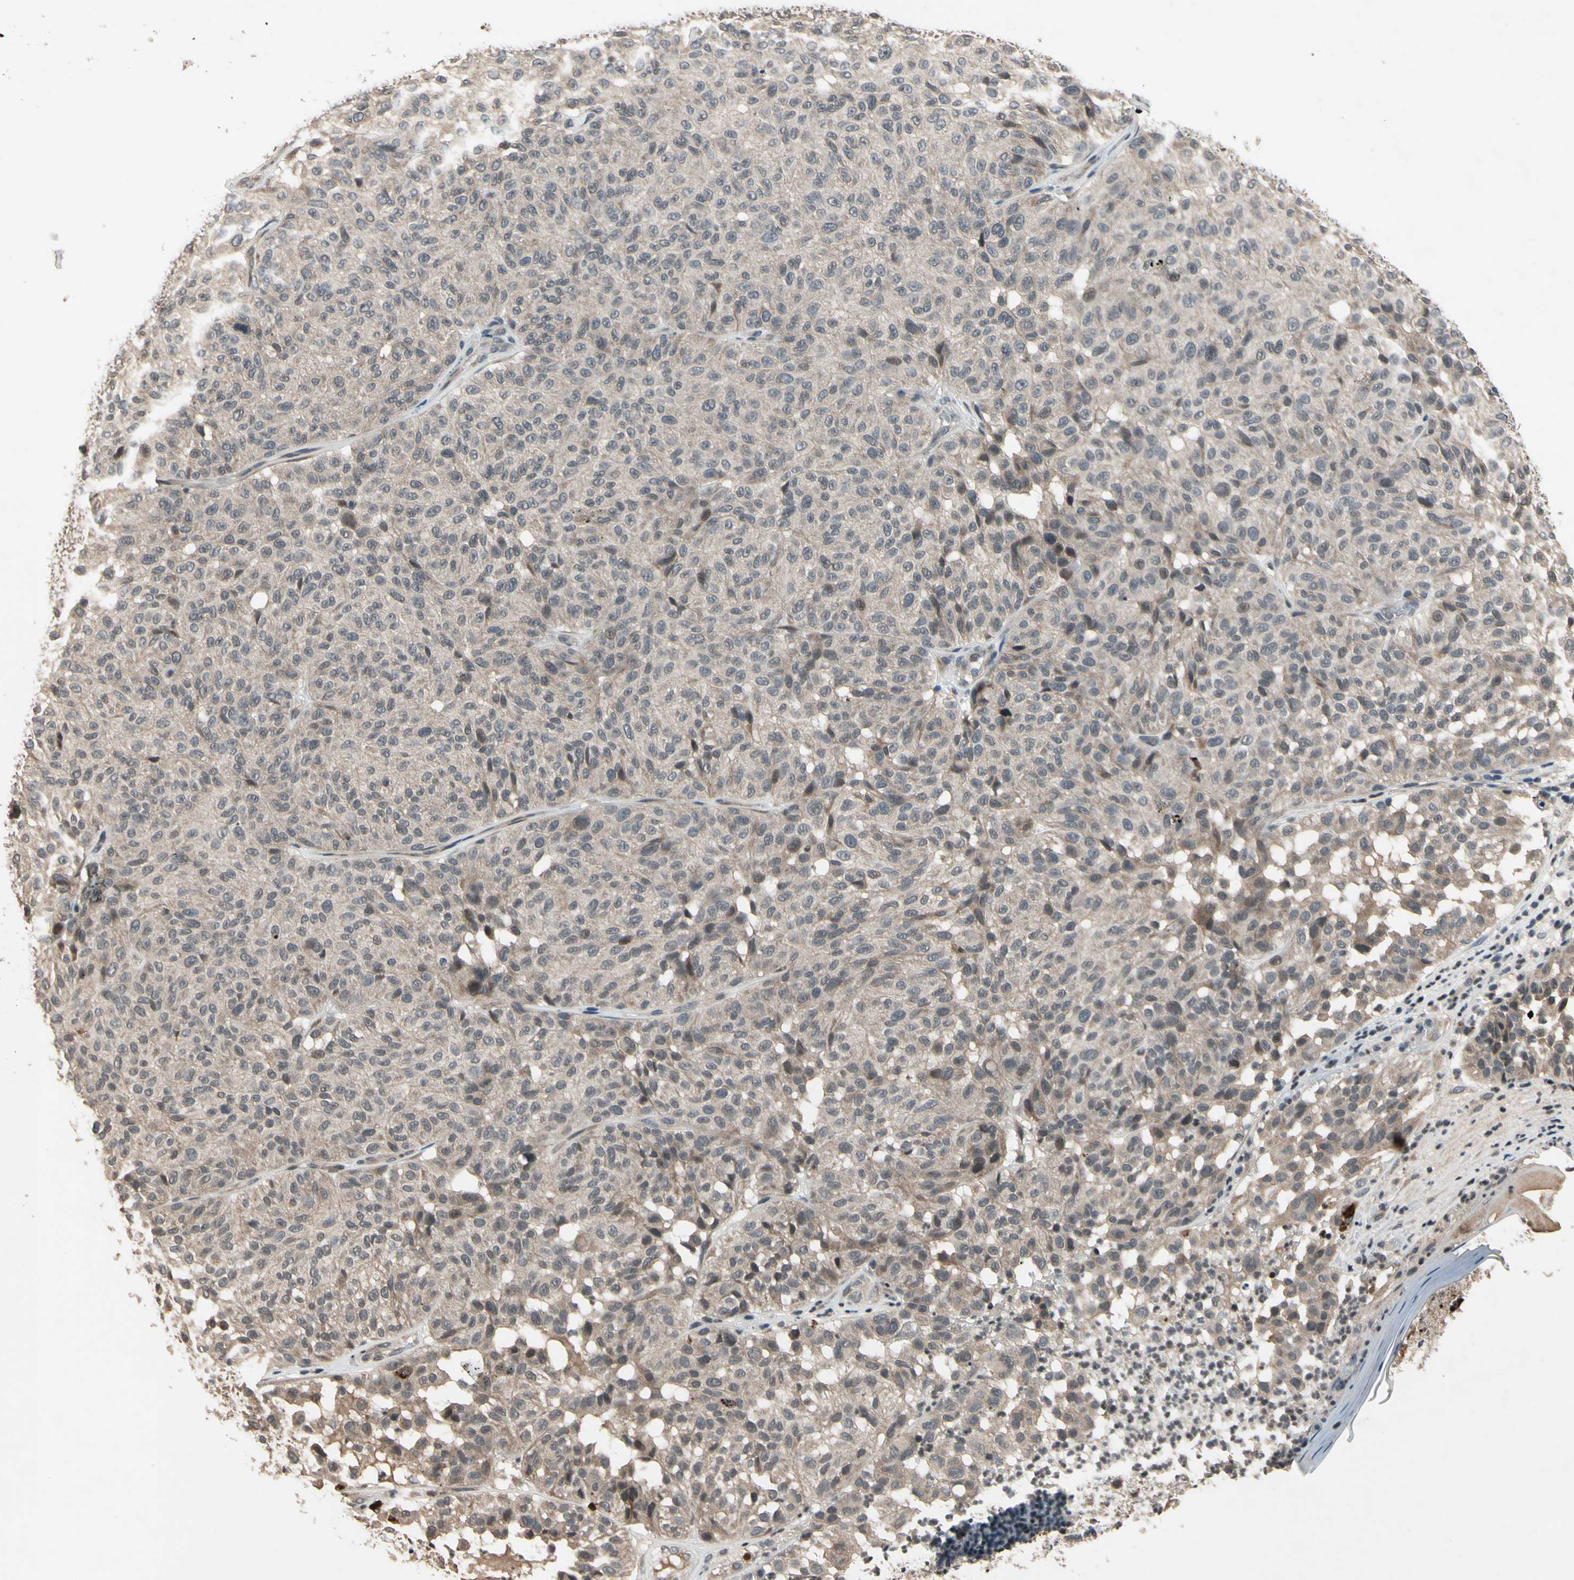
{"staining": {"intensity": "weak", "quantity": ">75%", "location": "cytoplasmic/membranous"}, "tissue": "melanoma", "cell_type": "Tumor cells", "image_type": "cancer", "snomed": [{"axis": "morphology", "description": "Malignant melanoma, NOS"}, {"axis": "topography", "description": "Skin"}], "caption": "DAB immunohistochemical staining of human melanoma displays weak cytoplasmic/membranous protein staining in about >75% of tumor cells. The protein is stained brown, and the nuclei are stained in blue (DAB (3,3'-diaminobenzidine) IHC with brightfield microscopy, high magnification).", "gene": "DPY19L3", "patient": {"sex": "female", "age": 46}}